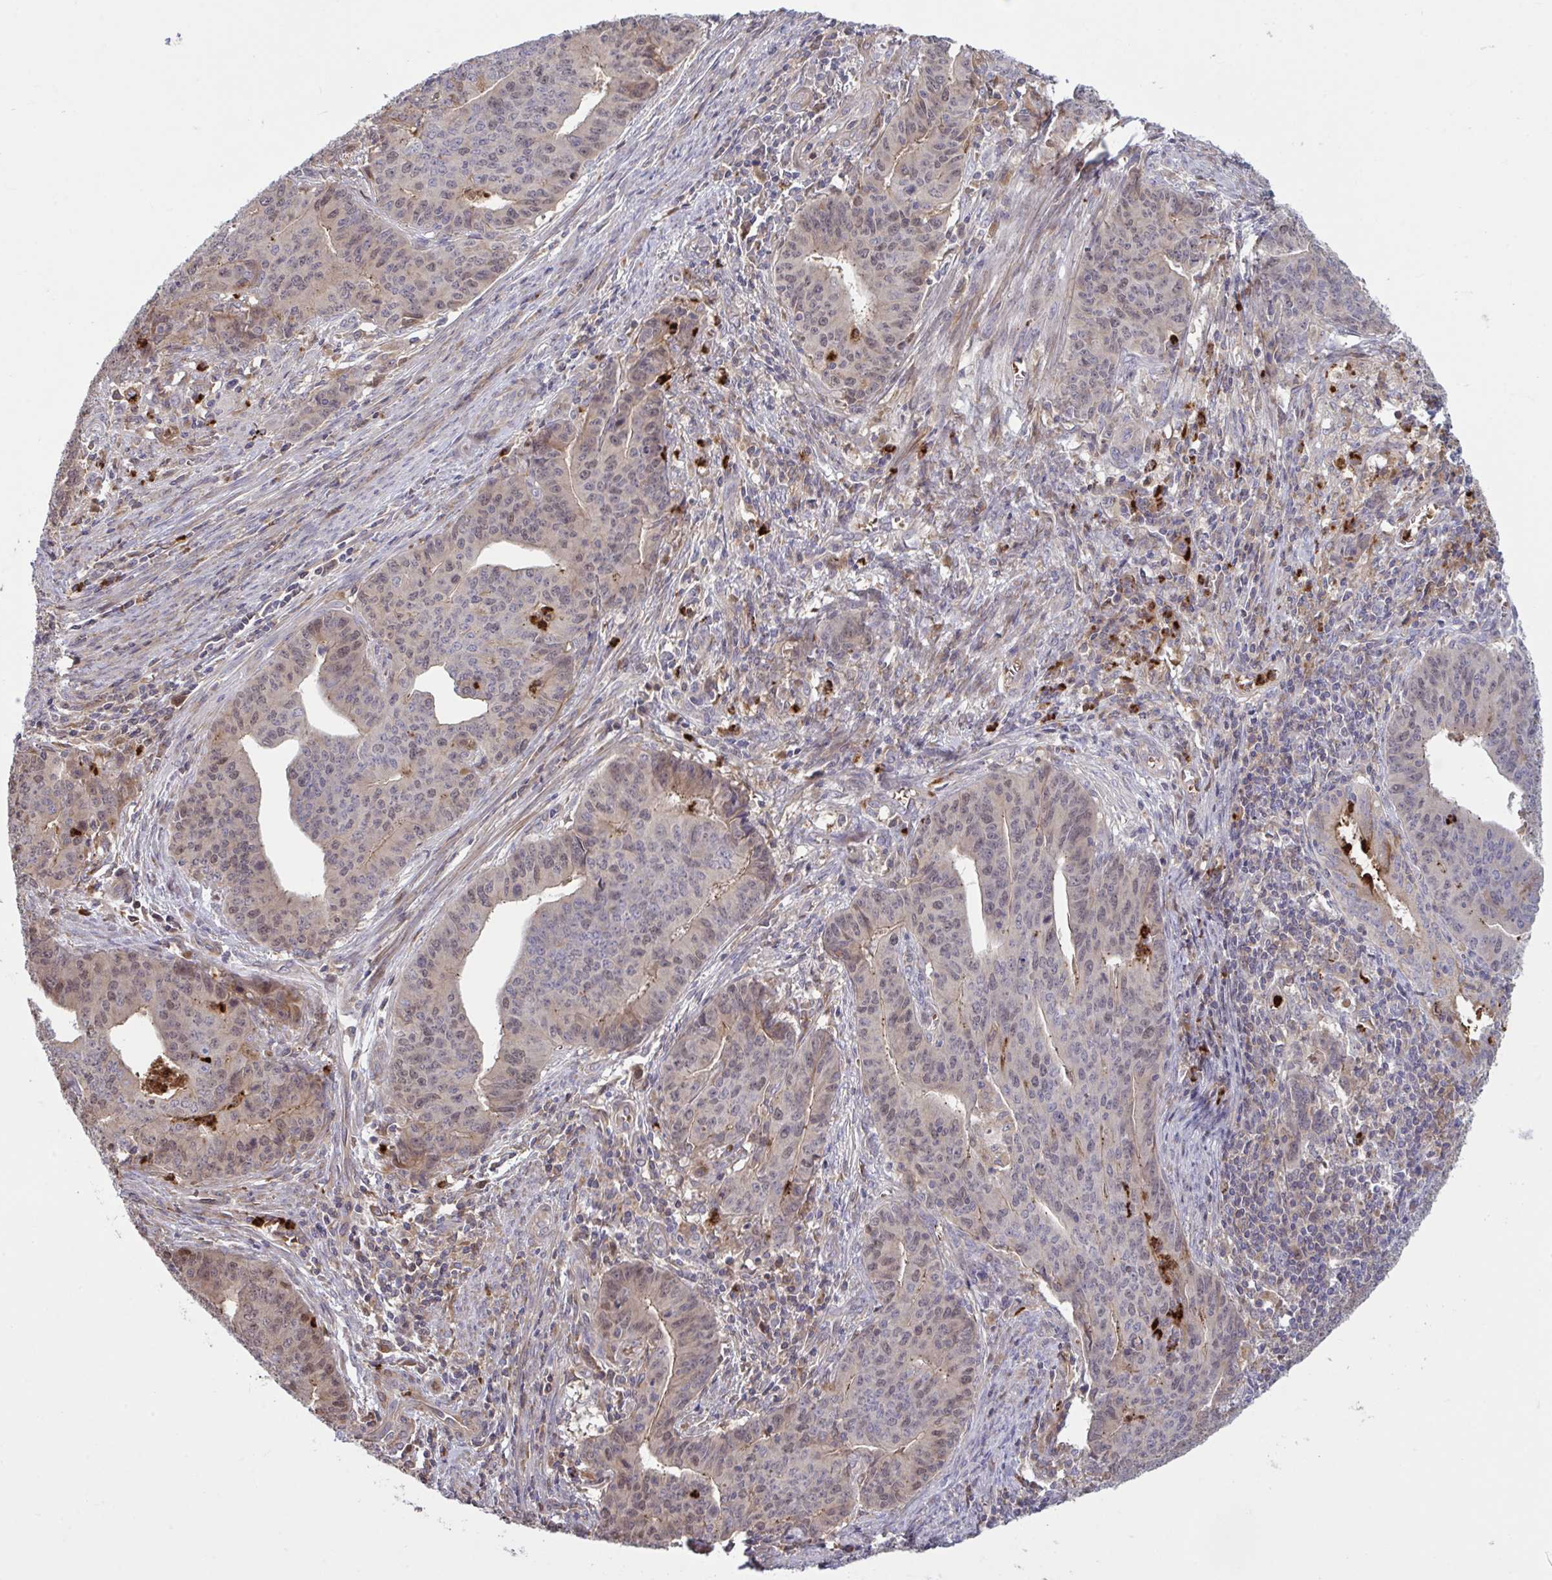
{"staining": {"intensity": "weak", "quantity": "25%-75%", "location": "nuclear"}, "tissue": "endometrial cancer", "cell_type": "Tumor cells", "image_type": "cancer", "snomed": [{"axis": "morphology", "description": "Adenocarcinoma, NOS"}, {"axis": "topography", "description": "Endometrium"}], "caption": "Human endometrial cancer (adenocarcinoma) stained with a brown dye shows weak nuclear positive staining in about 25%-75% of tumor cells.", "gene": "IL1R1", "patient": {"sex": "female", "age": 59}}